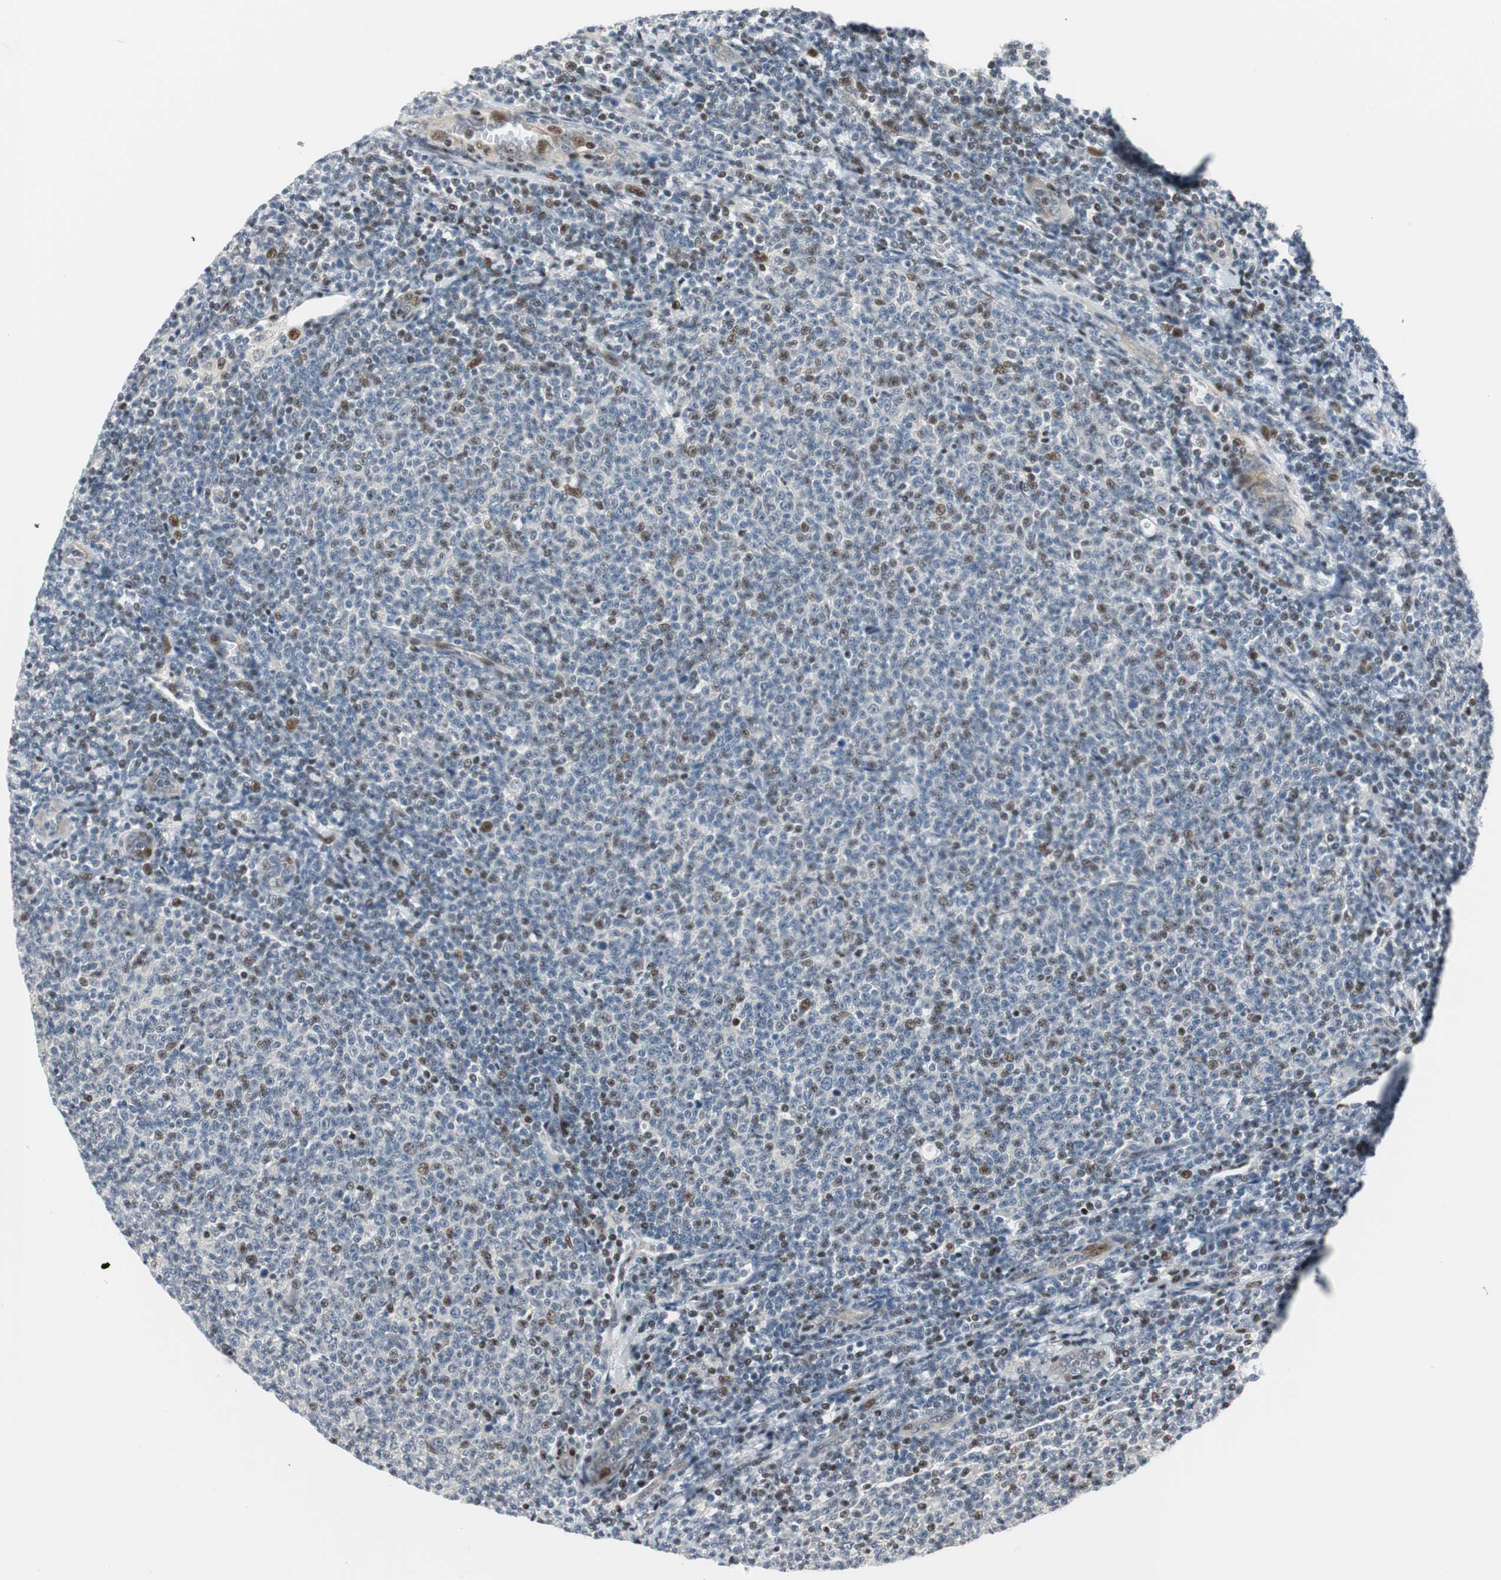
{"staining": {"intensity": "moderate", "quantity": "<25%", "location": "nuclear"}, "tissue": "lymphoma", "cell_type": "Tumor cells", "image_type": "cancer", "snomed": [{"axis": "morphology", "description": "Malignant lymphoma, non-Hodgkin's type, Low grade"}, {"axis": "topography", "description": "Lymph node"}], "caption": "Lymphoma tissue reveals moderate nuclear positivity in about <25% of tumor cells, visualized by immunohistochemistry. (DAB IHC, brown staining for protein, blue staining for nuclei).", "gene": "RAD1", "patient": {"sex": "male", "age": 66}}